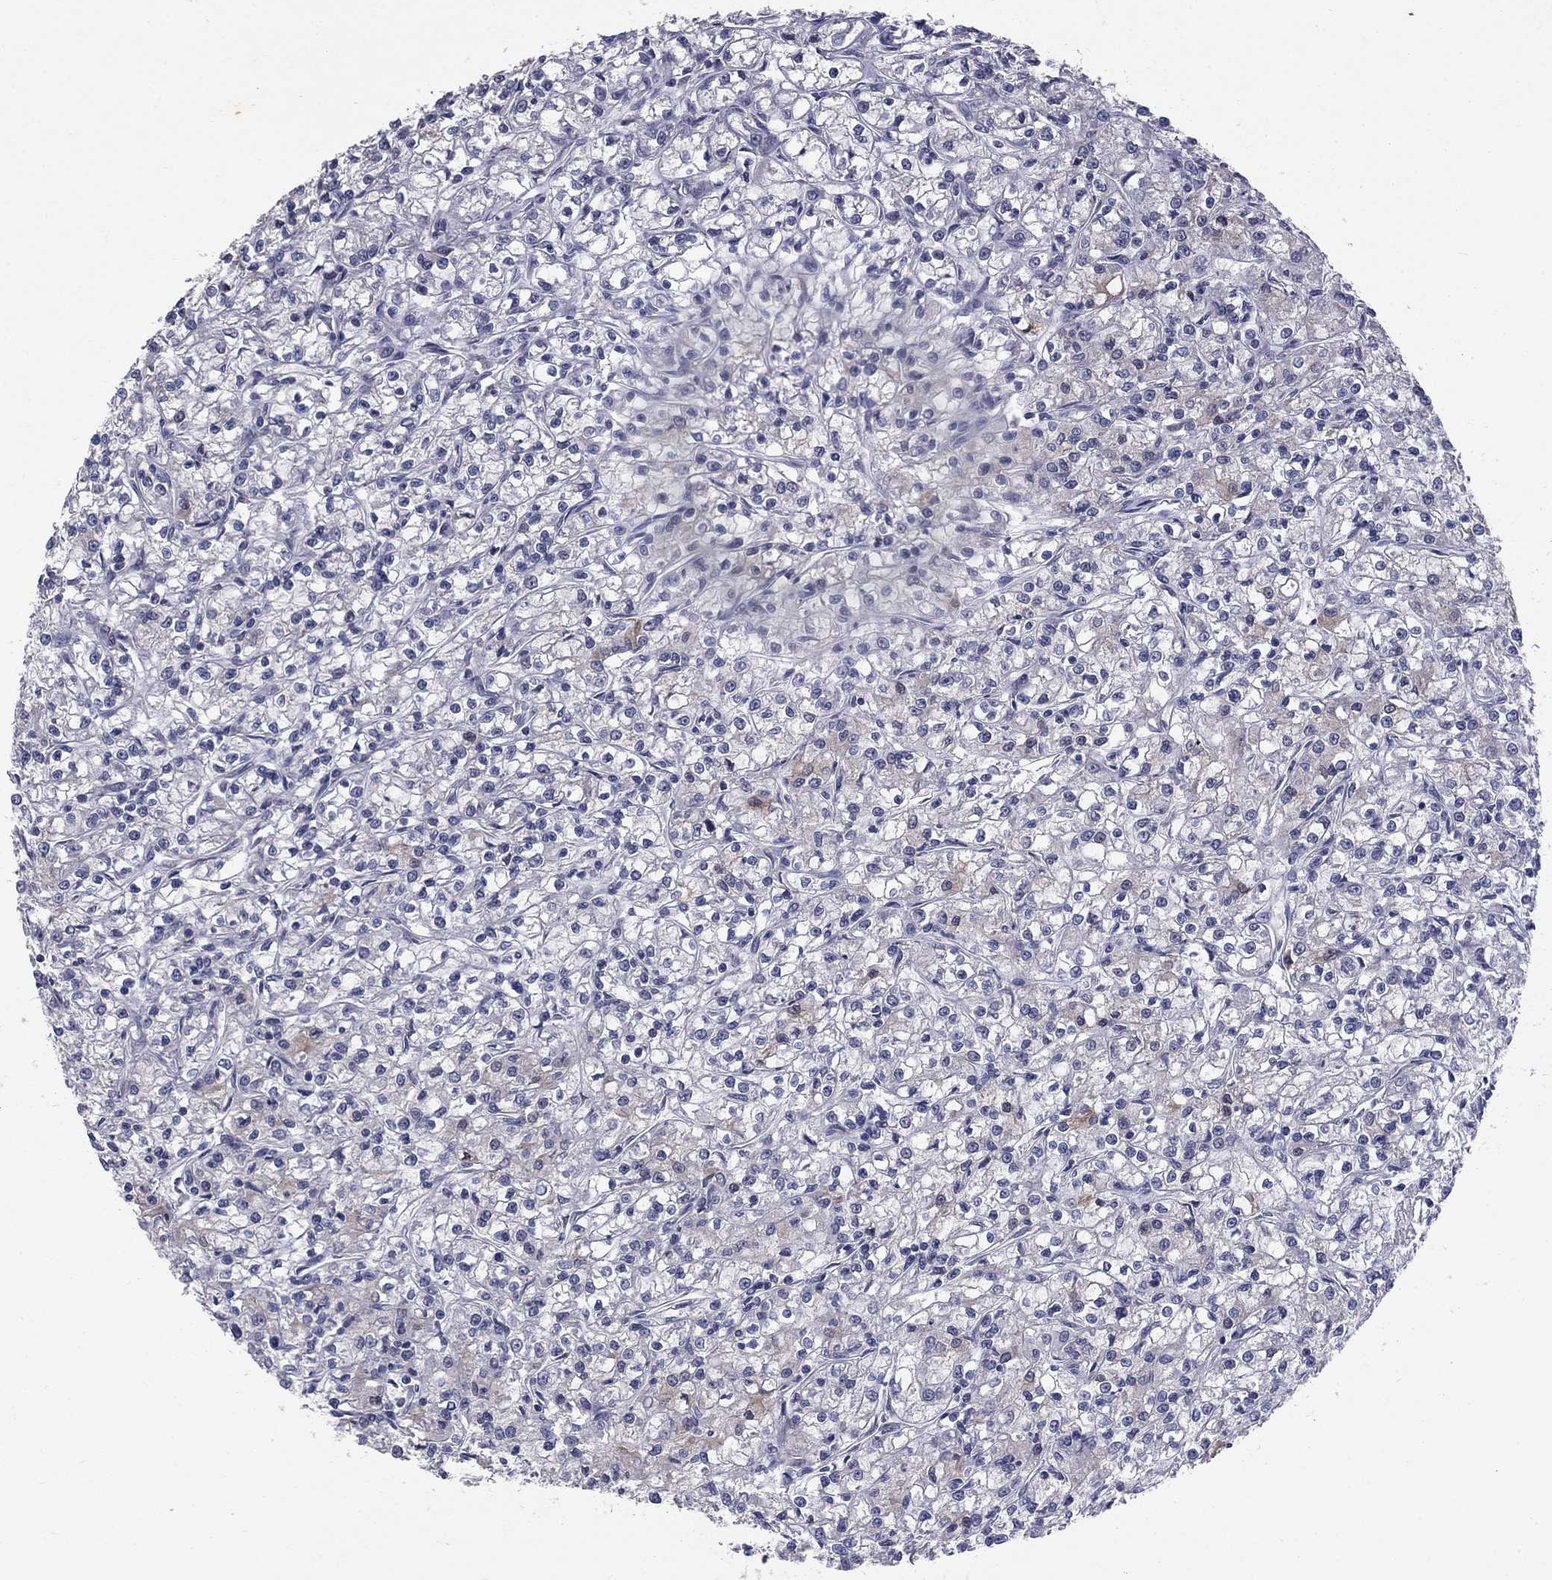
{"staining": {"intensity": "weak", "quantity": "<25%", "location": "cytoplasmic/membranous"}, "tissue": "renal cancer", "cell_type": "Tumor cells", "image_type": "cancer", "snomed": [{"axis": "morphology", "description": "Adenocarcinoma, NOS"}, {"axis": "topography", "description": "Kidney"}], "caption": "Image shows no significant protein expression in tumor cells of adenocarcinoma (renal).", "gene": "PRRT2", "patient": {"sex": "female", "age": 59}}